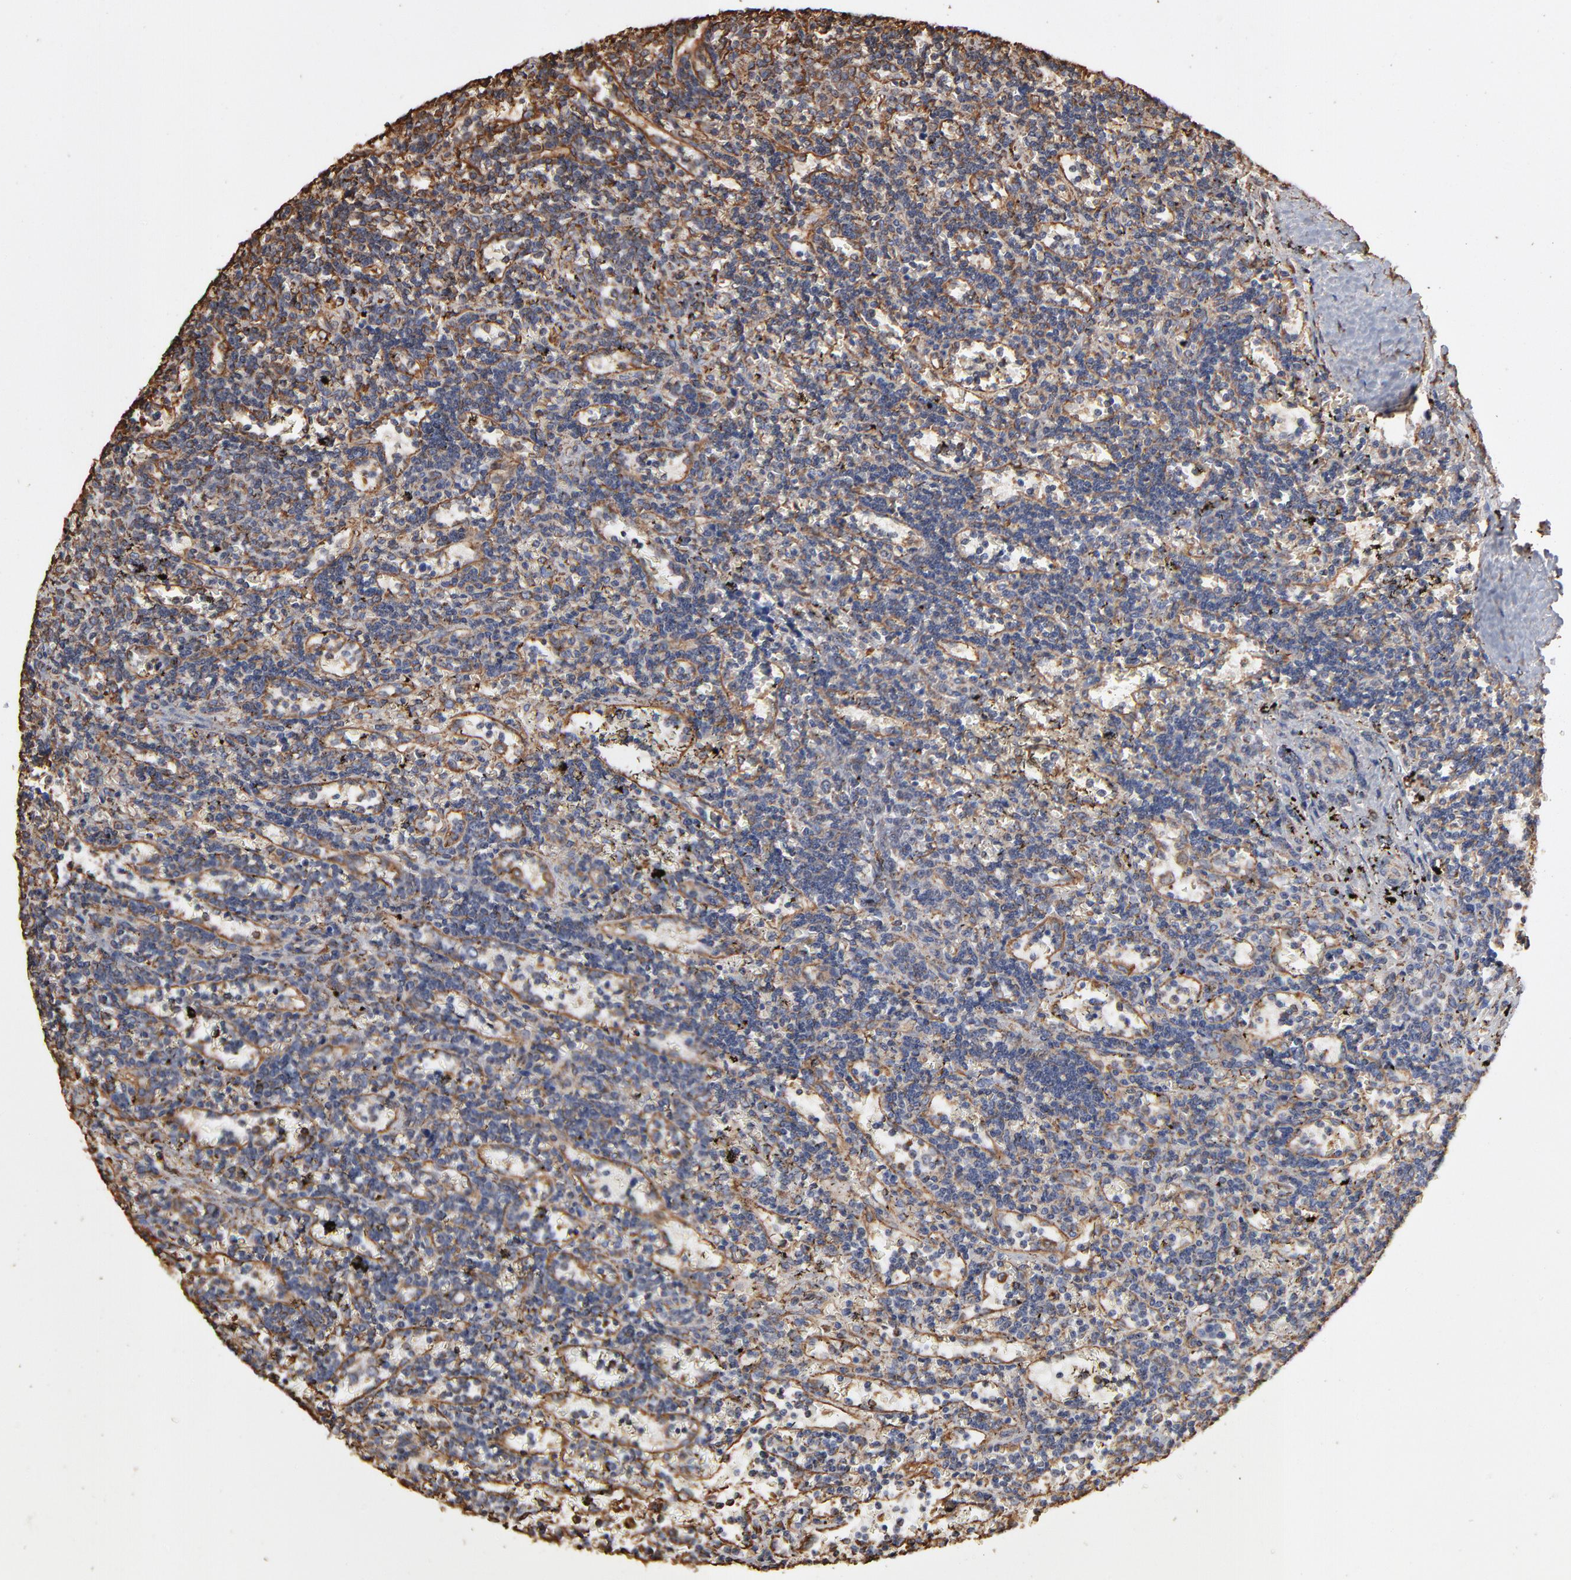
{"staining": {"intensity": "negative", "quantity": "none", "location": "none"}, "tissue": "lymphoma", "cell_type": "Tumor cells", "image_type": "cancer", "snomed": [{"axis": "morphology", "description": "Malignant lymphoma, non-Hodgkin's type, Low grade"}, {"axis": "topography", "description": "Spleen"}], "caption": "Tumor cells are negative for protein expression in human malignant lymphoma, non-Hodgkin's type (low-grade).", "gene": "PDIA3", "patient": {"sex": "male", "age": 60}}